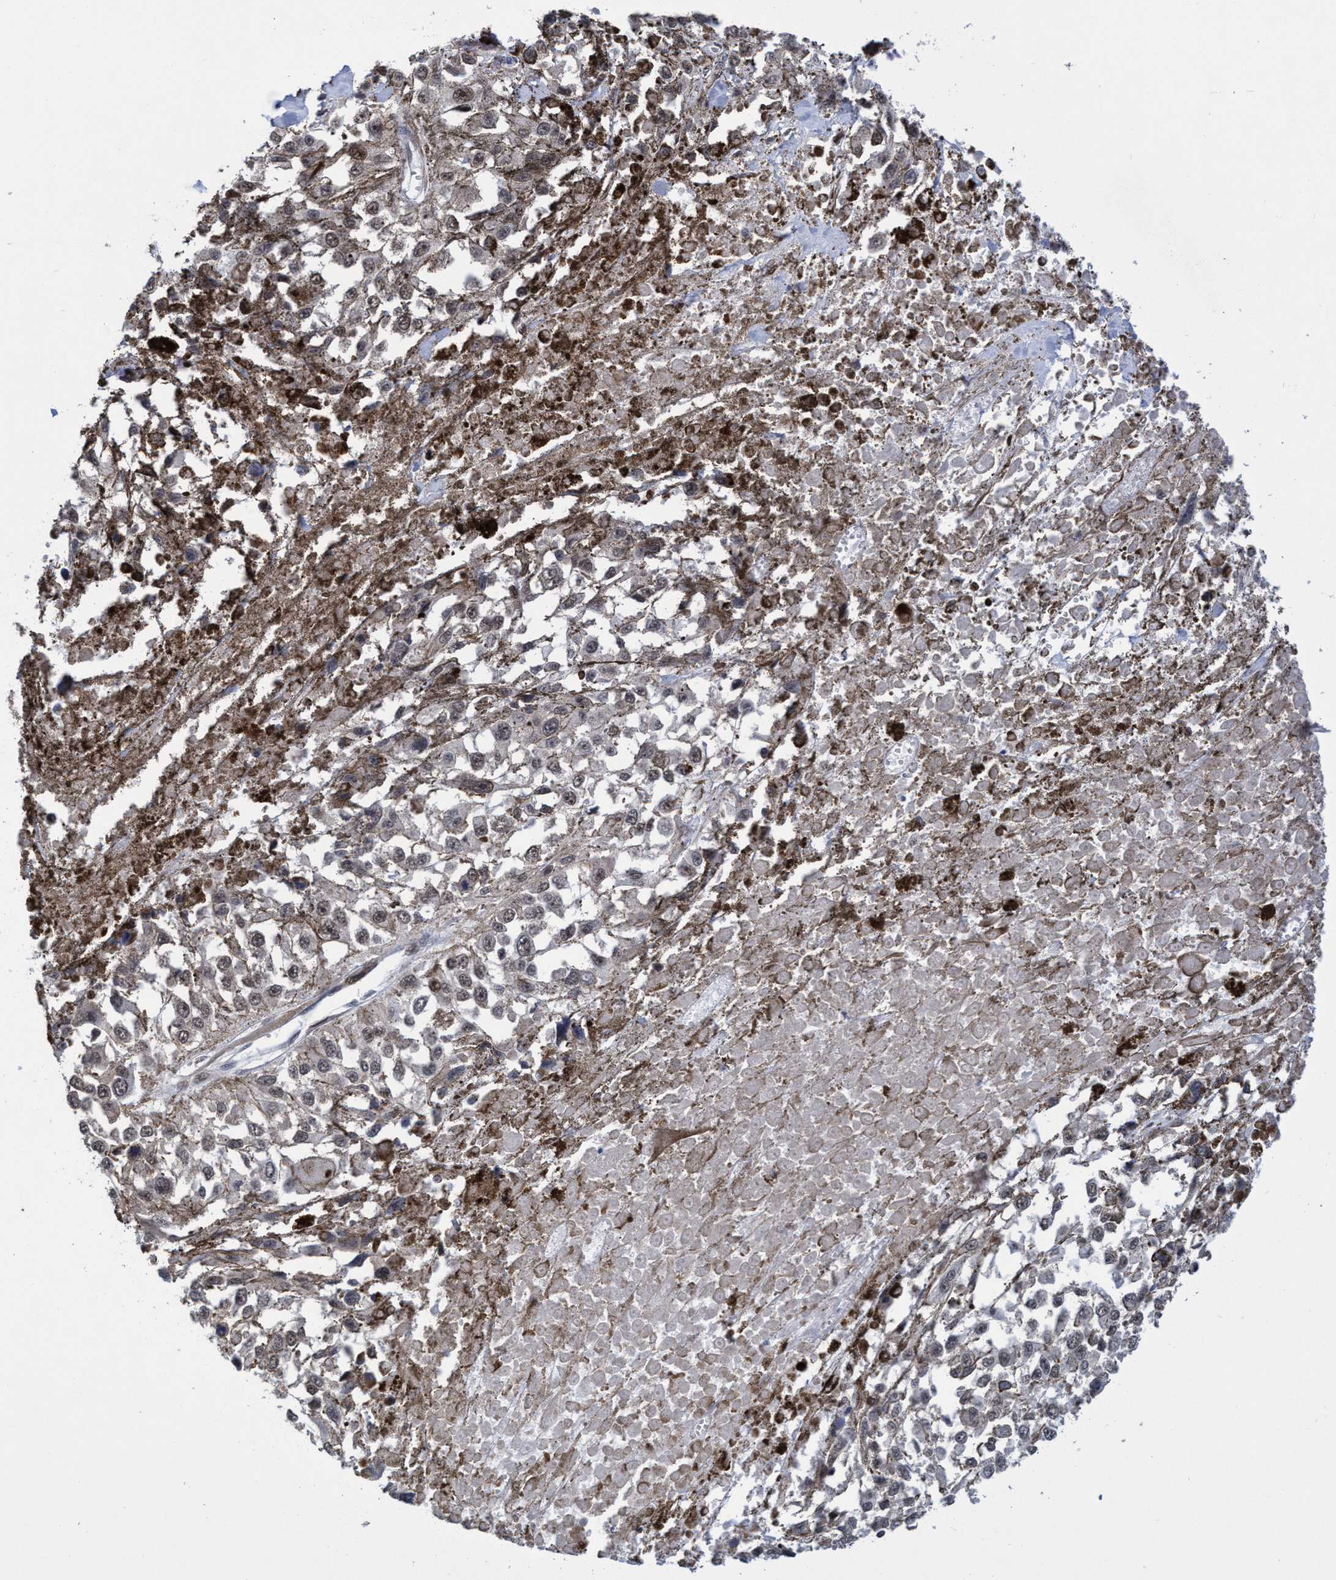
{"staining": {"intensity": "weak", "quantity": "<25%", "location": "nuclear"}, "tissue": "melanoma", "cell_type": "Tumor cells", "image_type": "cancer", "snomed": [{"axis": "morphology", "description": "Malignant melanoma, Metastatic site"}, {"axis": "topography", "description": "Lymph node"}], "caption": "Immunohistochemistry micrograph of malignant melanoma (metastatic site) stained for a protein (brown), which reveals no staining in tumor cells.", "gene": "C9orf78", "patient": {"sex": "male", "age": 59}}